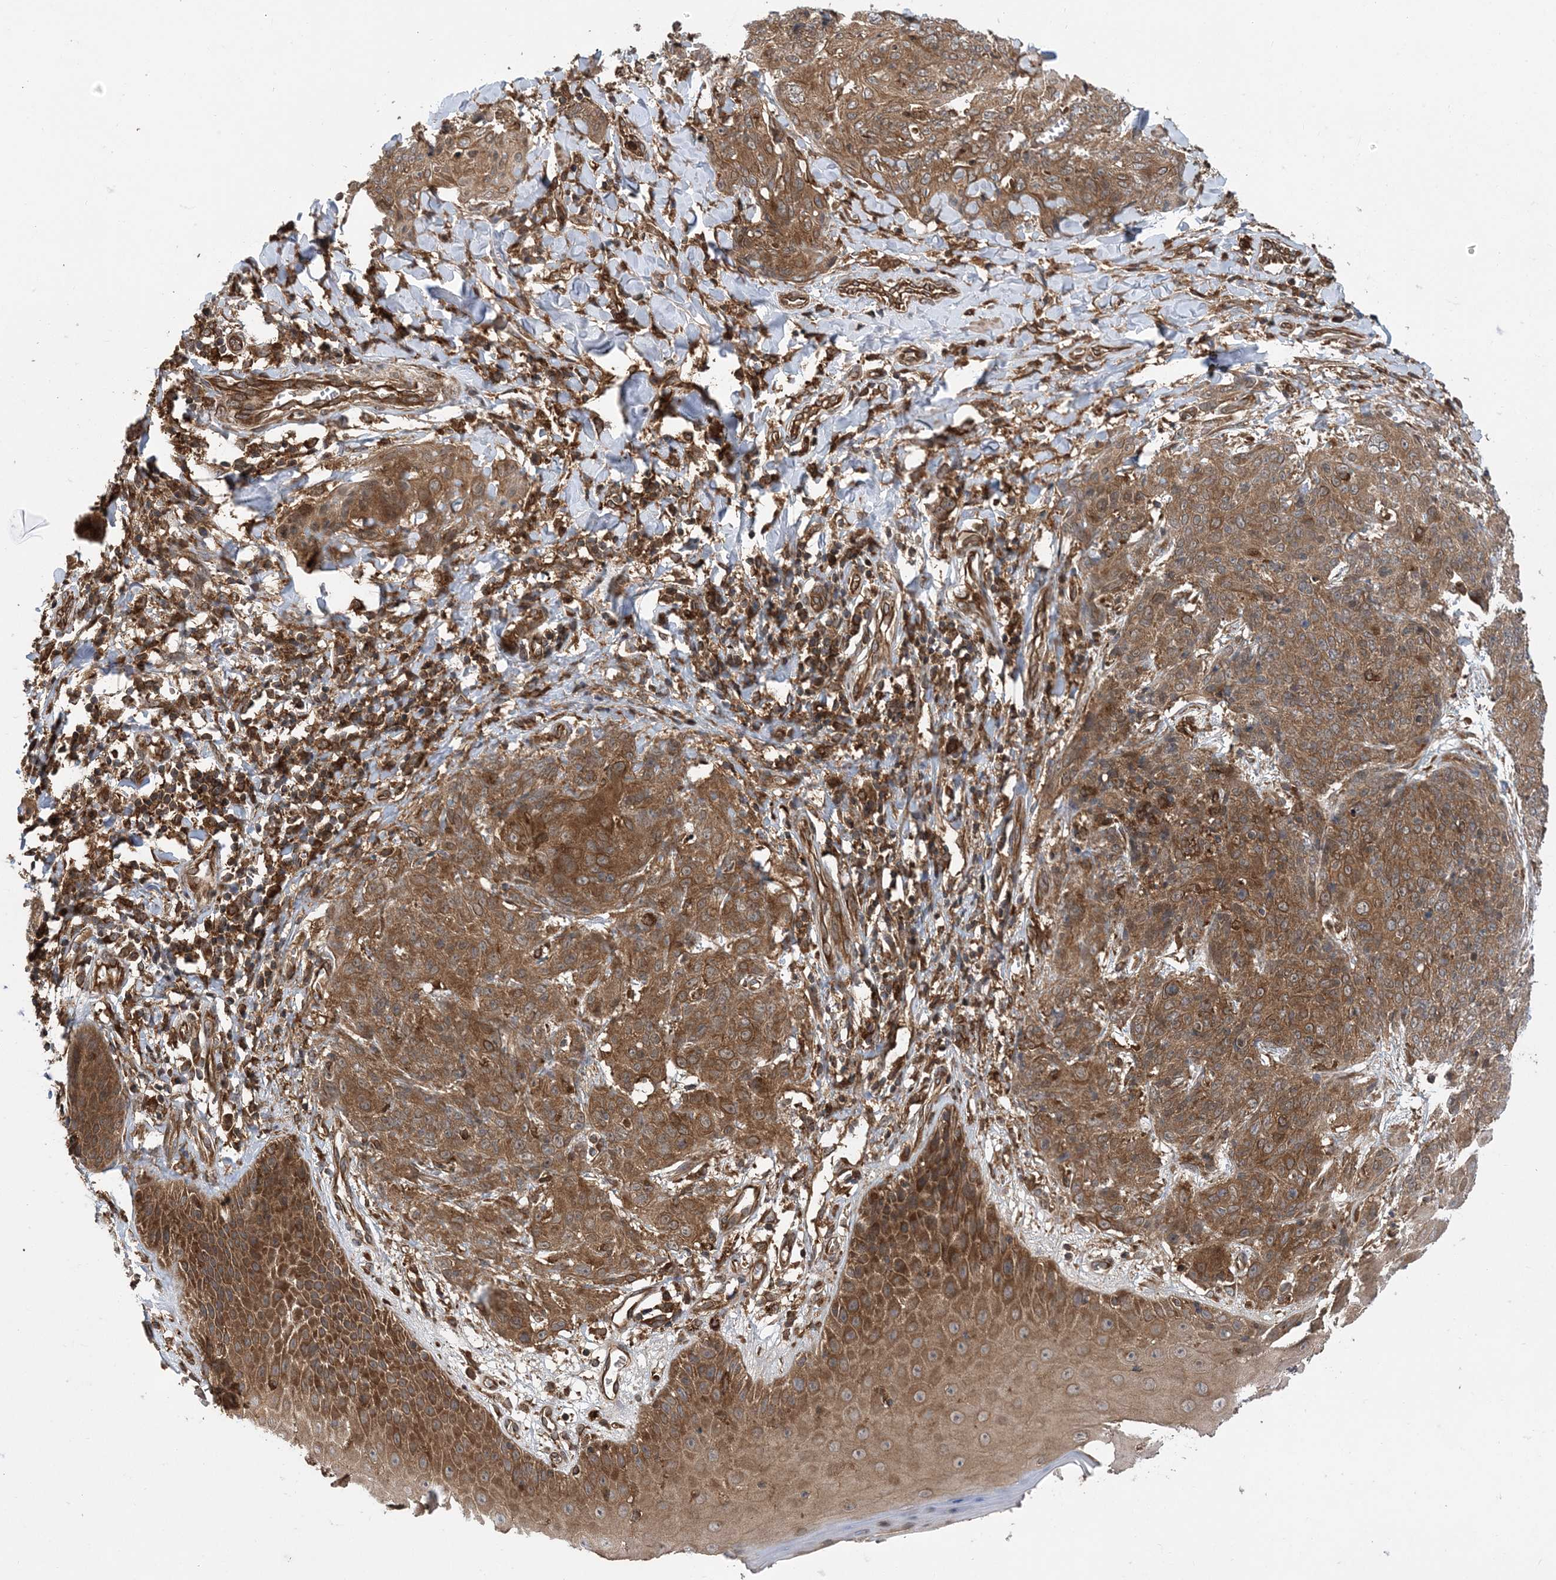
{"staining": {"intensity": "strong", "quantity": ">75%", "location": "cytoplasmic/membranous"}, "tissue": "skin cancer", "cell_type": "Tumor cells", "image_type": "cancer", "snomed": [{"axis": "morphology", "description": "Squamous cell carcinoma, NOS"}, {"axis": "topography", "description": "Skin"}, {"axis": "topography", "description": "Vulva"}], "caption": "Immunohistochemistry of skin squamous cell carcinoma demonstrates high levels of strong cytoplasmic/membranous positivity in approximately >75% of tumor cells. The staining was performed using DAB (3,3'-diaminobenzidine), with brown indicating positive protein expression. Nuclei are stained blue with hematoxylin.", "gene": "ATG3", "patient": {"sex": "female", "age": 85}}